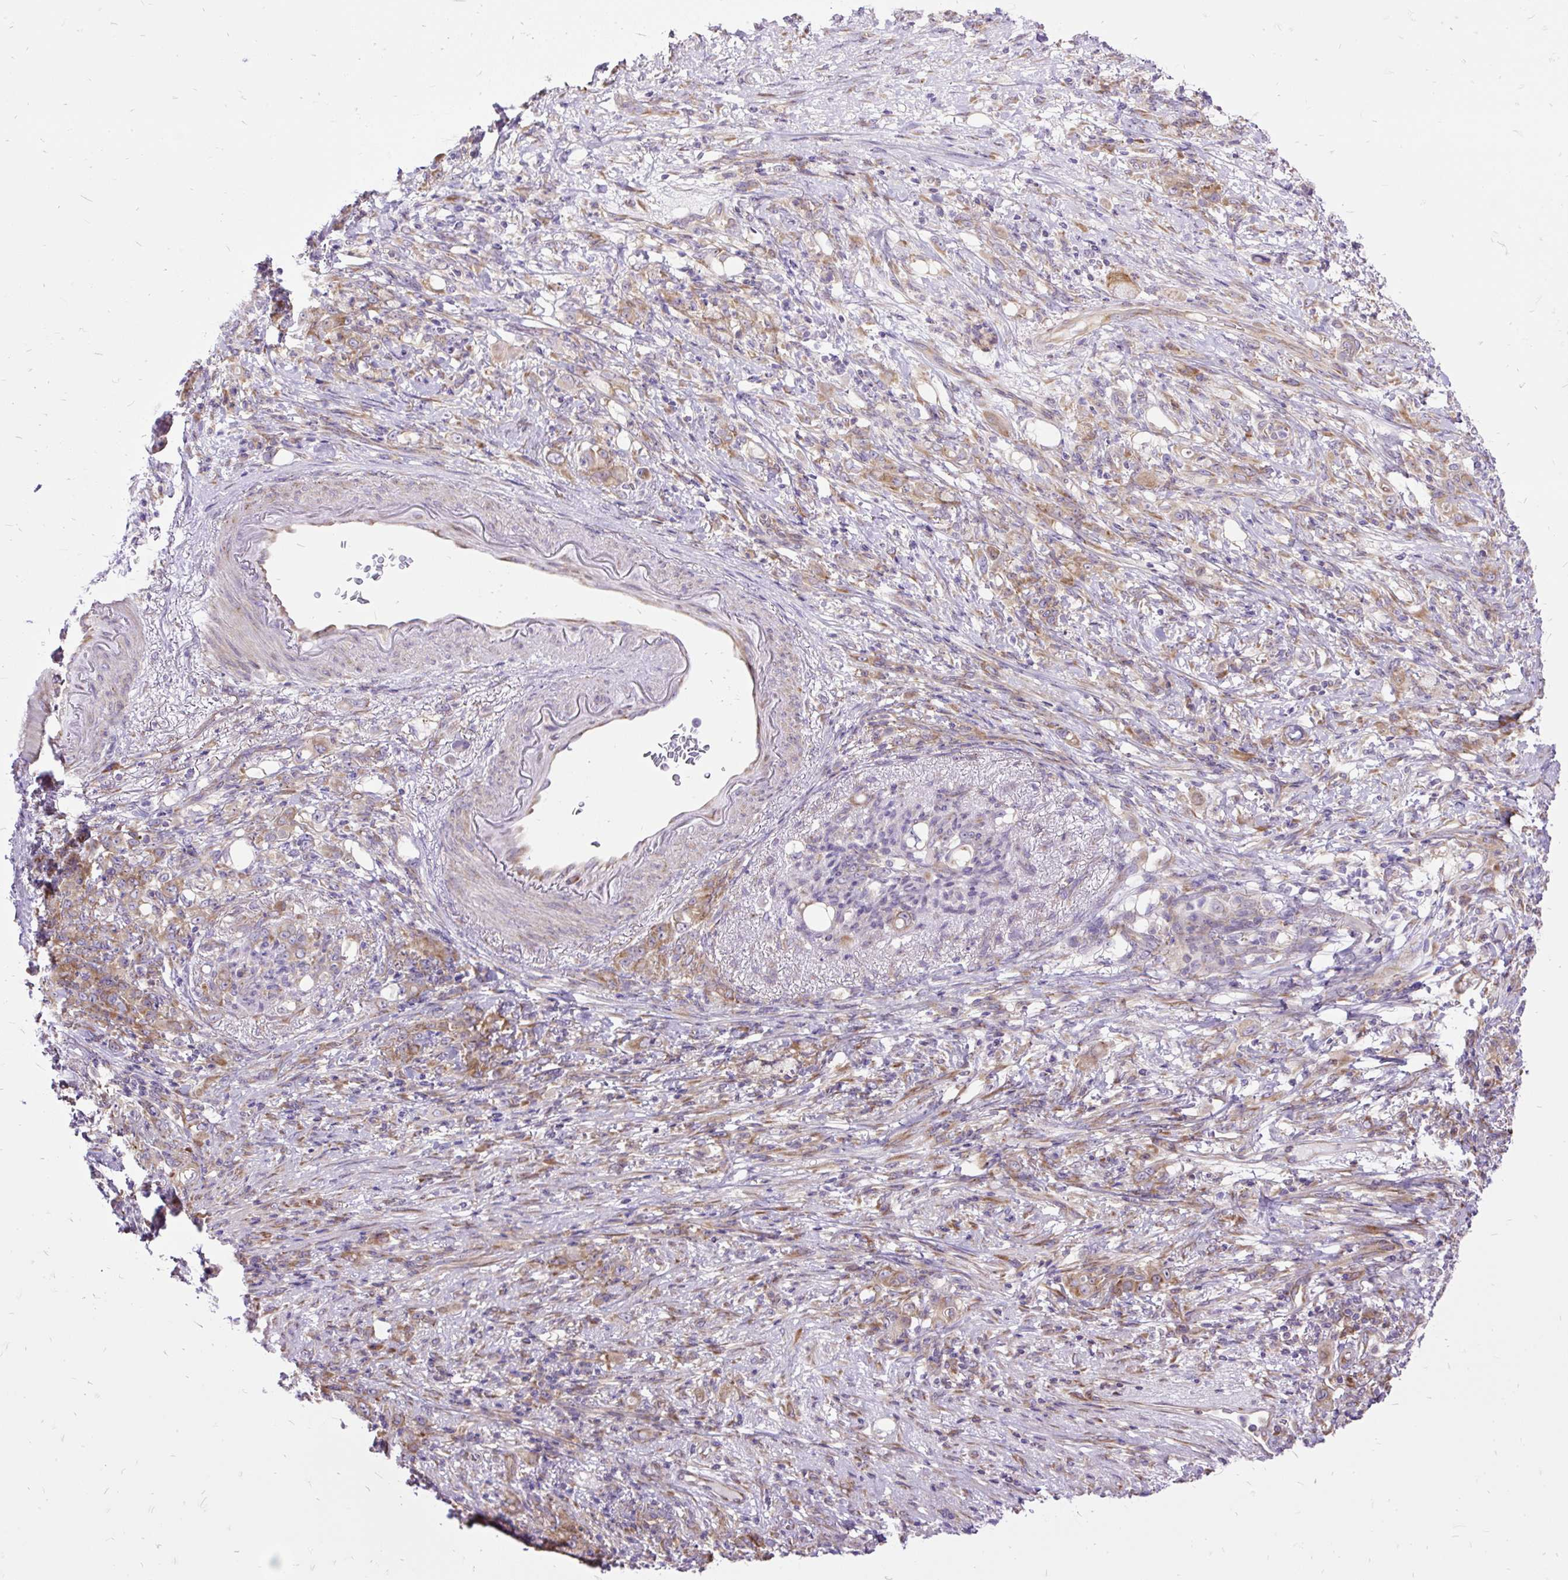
{"staining": {"intensity": "moderate", "quantity": ">75%", "location": "cytoplasmic/membranous"}, "tissue": "stomach cancer", "cell_type": "Tumor cells", "image_type": "cancer", "snomed": [{"axis": "morphology", "description": "Adenocarcinoma, NOS"}, {"axis": "topography", "description": "Stomach"}], "caption": "IHC image of neoplastic tissue: stomach cancer (adenocarcinoma) stained using IHC shows medium levels of moderate protein expression localized specifically in the cytoplasmic/membranous of tumor cells, appearing as a cytoplasmic/membranous brown color.", "gene": "RPS5", "patient": {"sex": "female", "age": 79}}